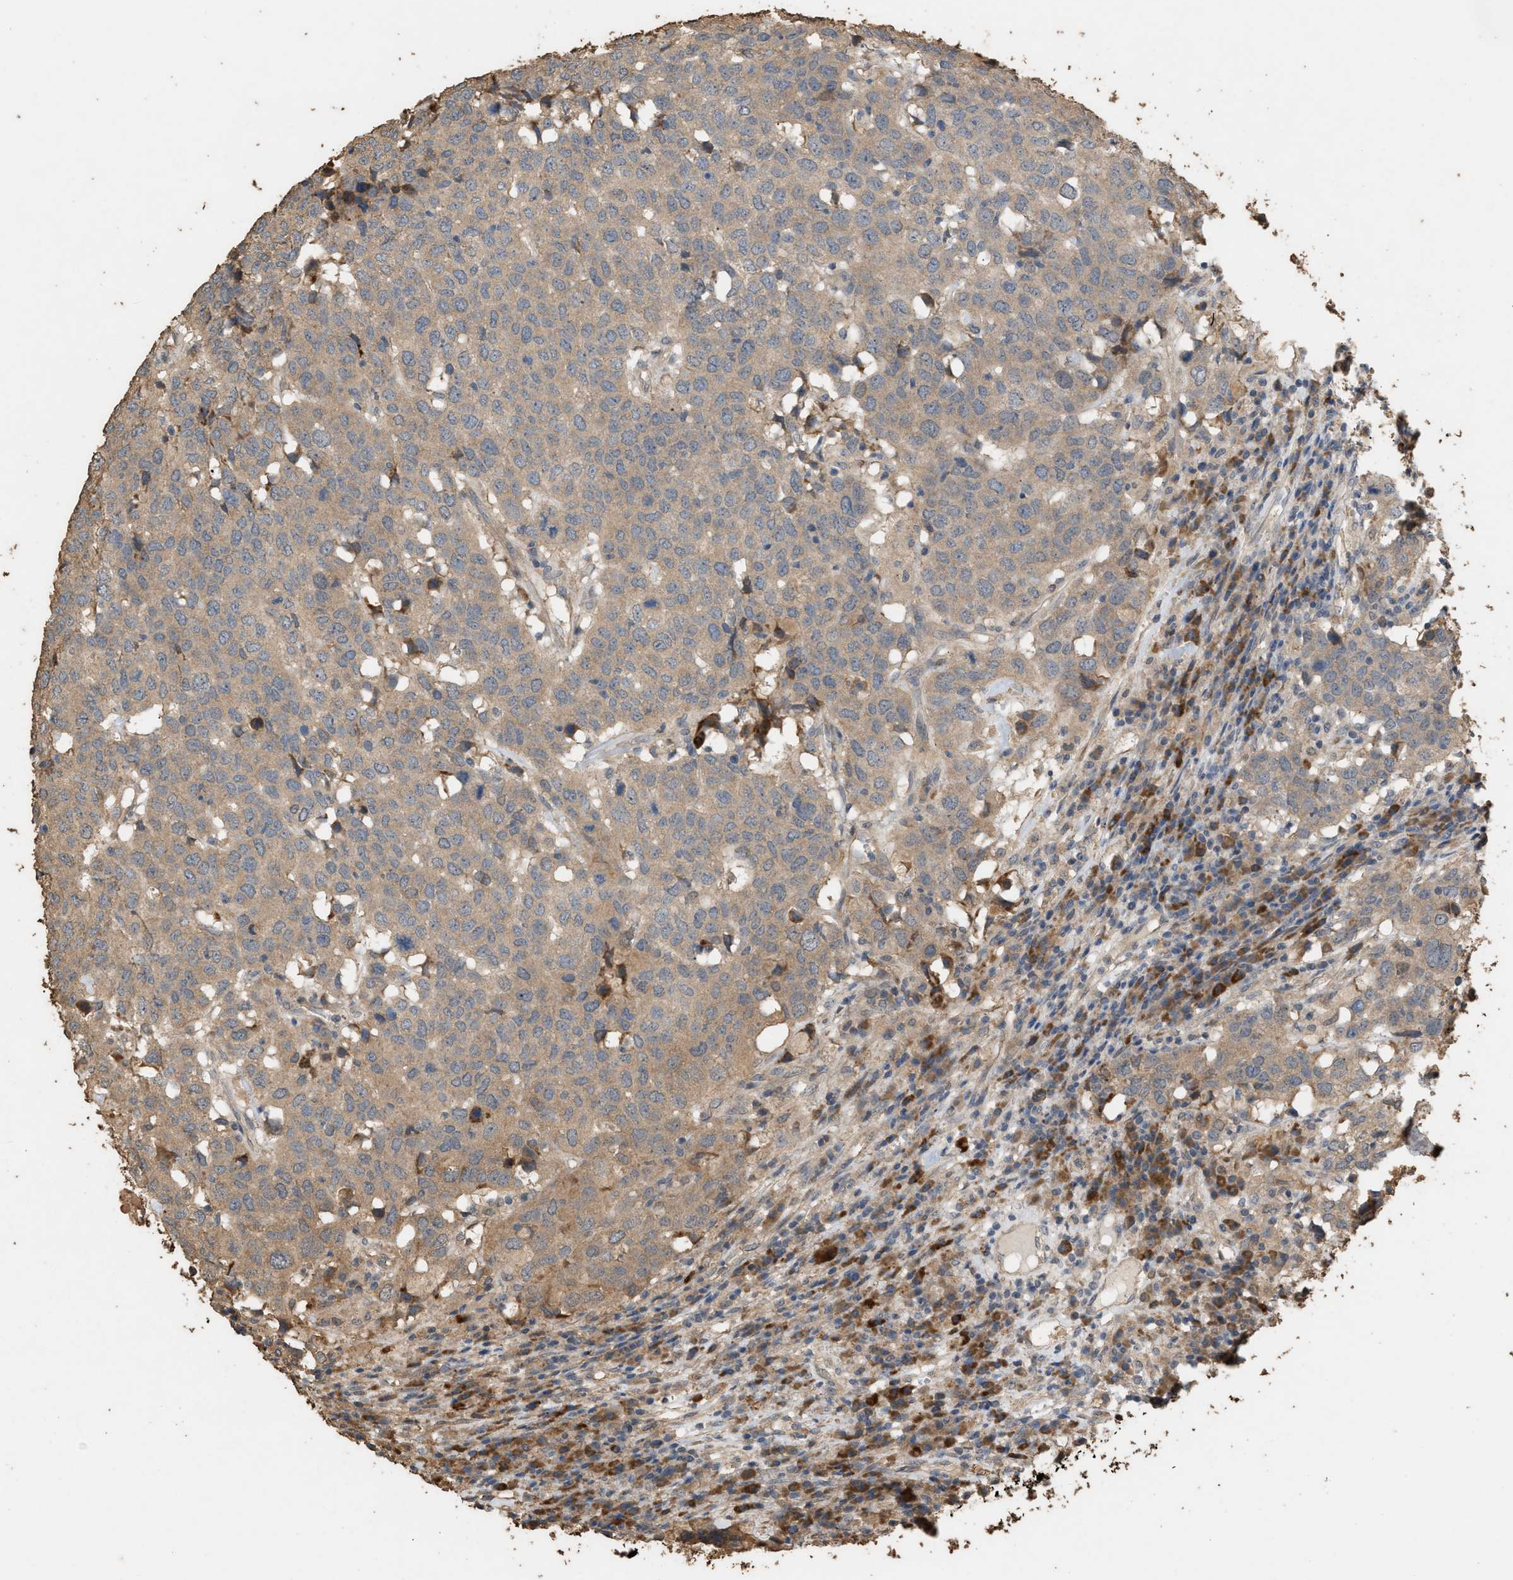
{"staining": {"intensity": "weak", "quantity": ">75%", "location": "cytoplasmic/membranous"}, "tissue": "head and neck cancer", "cell_type": "Tumor cells", "image_type": "cancer", "snomed": [{"axis": "morphology", "description": "Squamous cell carcinoma, NOS"}, {"axis": "topography", "description": "Head-Neck"}], "caption": "Head and neck cancer (squamous cell carcinoma) stained for a protein (brown) demonstrates weak cytoplasmic/membranous positive positivity in approximately >75% of tumor cells.", "gene": "DCAF7", "patient": {"sex": "male", "age": 66}}